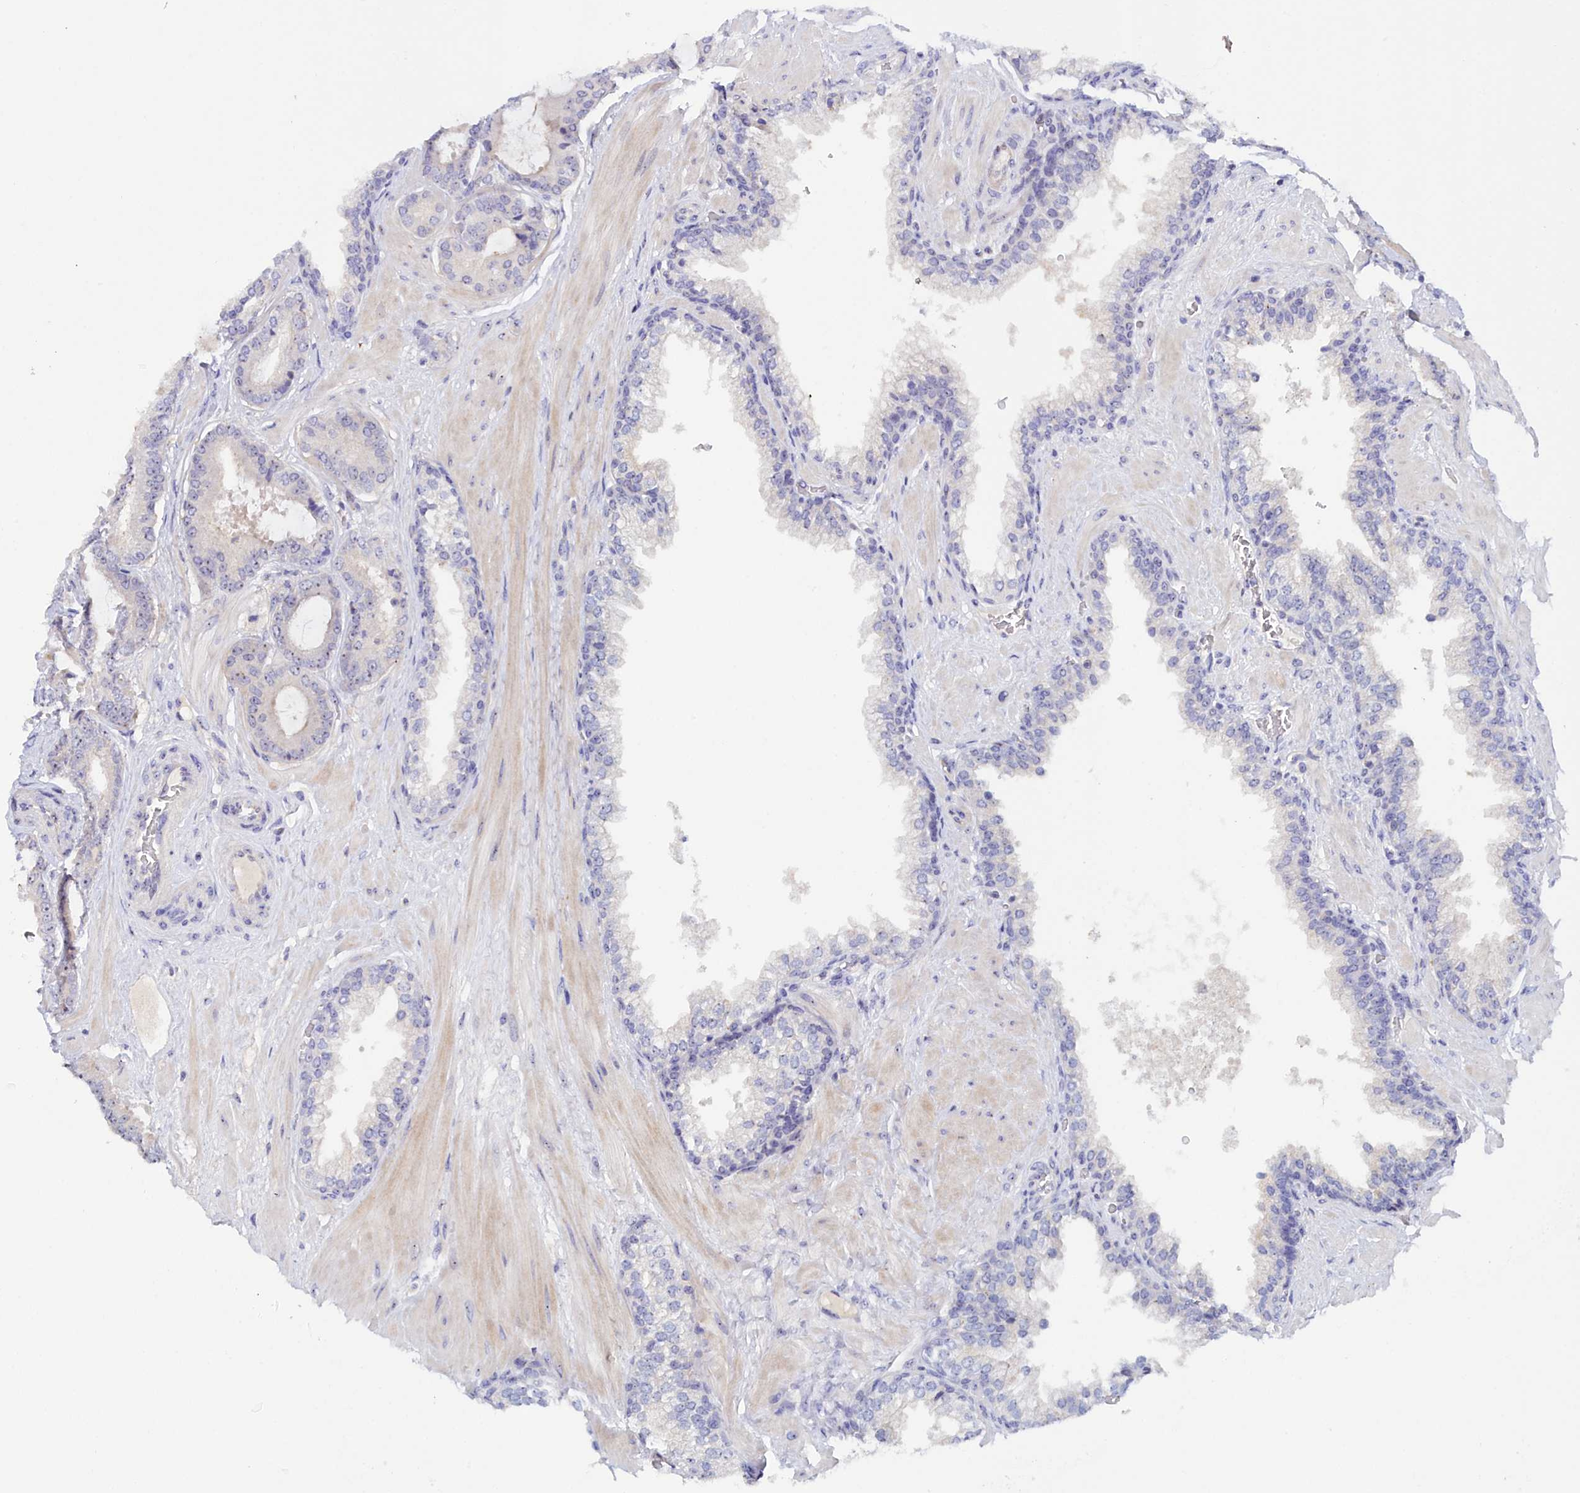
{"staining": {"intensity": "negative", "quantity": "none", "location": "none"}, "tissue": "prostate cancer", "cell_type": "Tumor cells", "image_type": "cancer", "snomed": [{"axis": "morphology", "description": "Adenocarcinoma, Low grade"}, {"axis": "topography", "description": "Prostate"}], "caption": "Tumor cells show no significant protein expression in prostate adenocarcinoma (low-grade).", "gene": "NEURL4", "patient": {"sex": "male", "age": 57}}